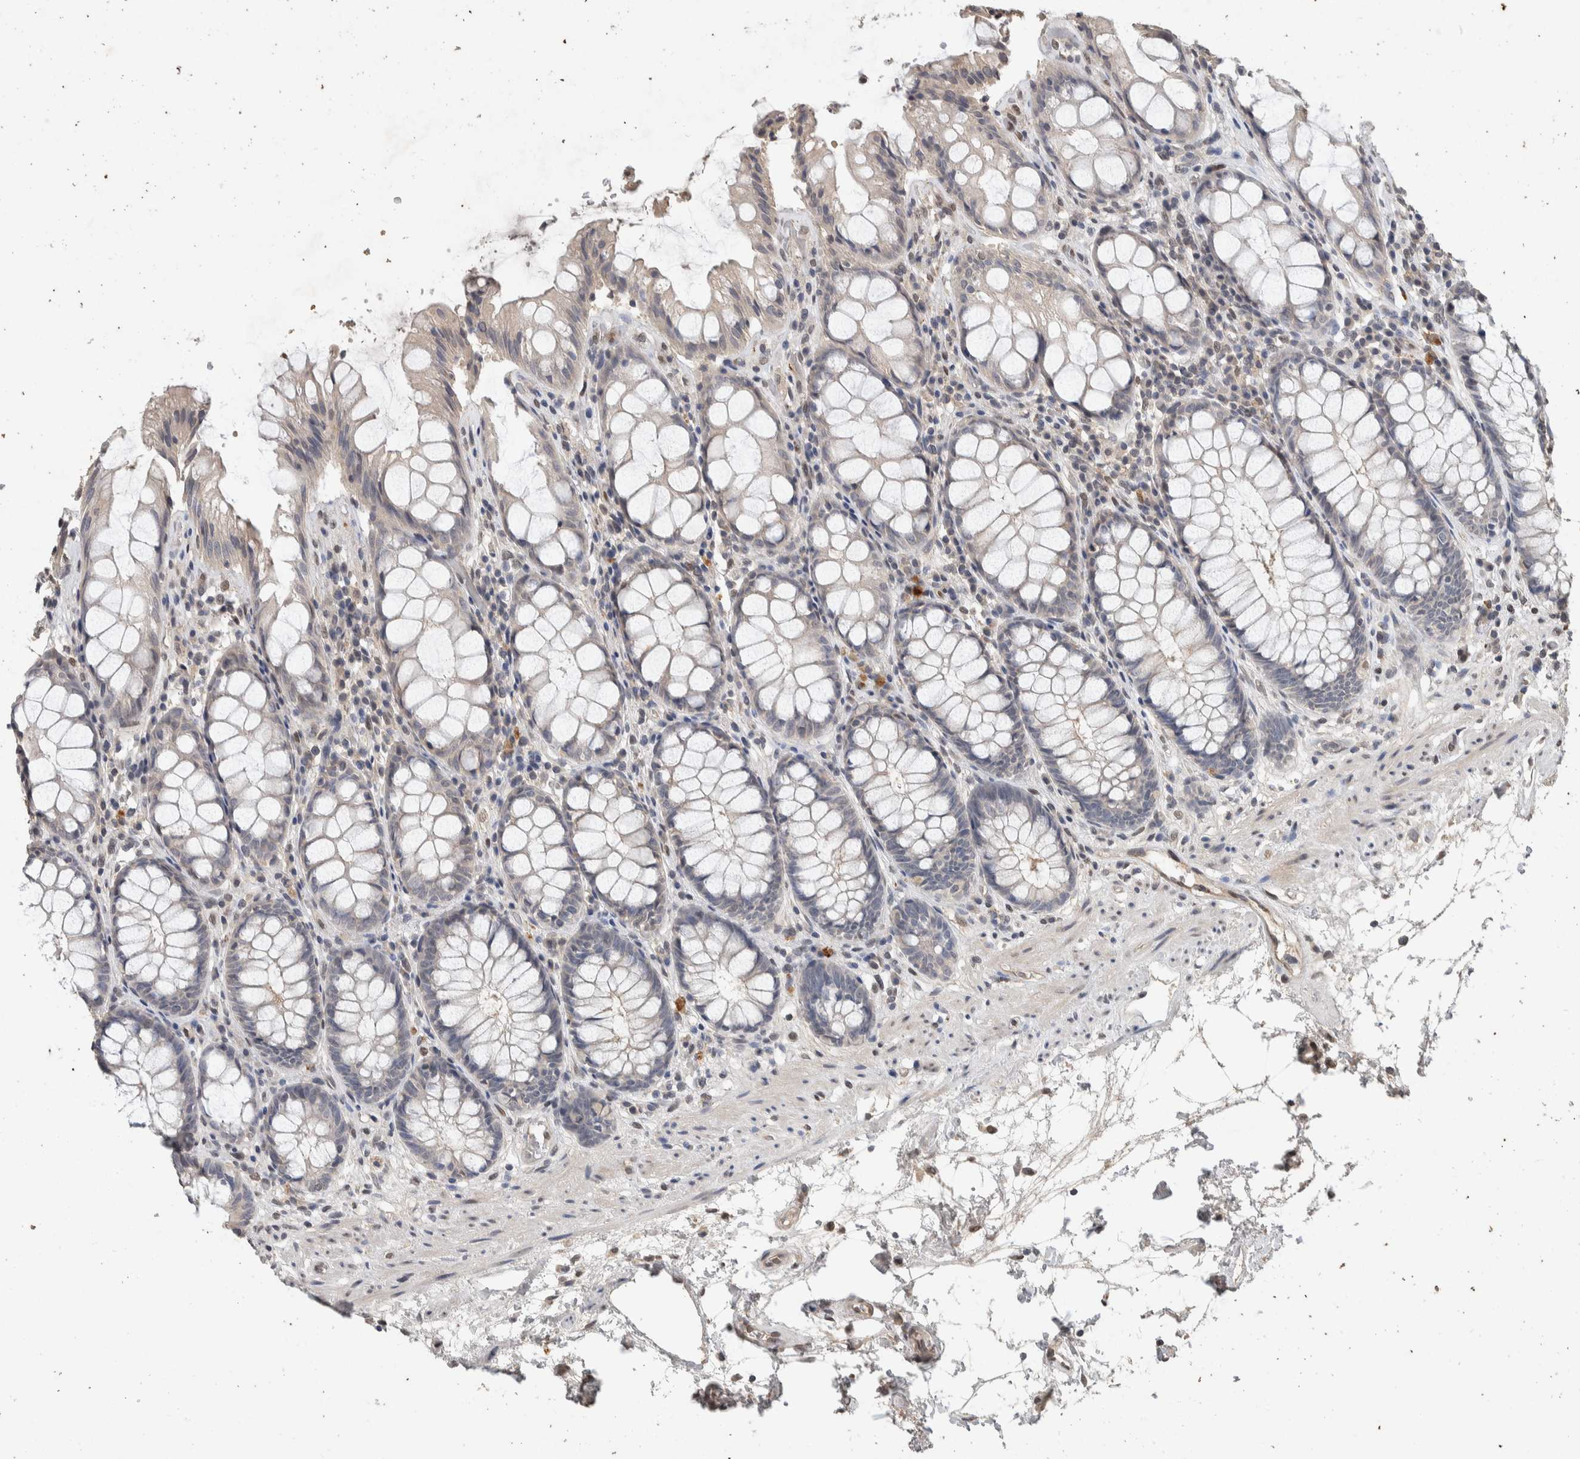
{"staining": {"intensity": "weak", "quantity": "25%-75%", "location": "cytoplasmic/membranous"}, "tissue": "rectum", "cell_type": "Glandular cells", "image_type": "normal", "snomed": [{"axis": "morphology", "description": "Normal tissue, NOS"}, {"axis": "topography", "description": "Rectum"}], "caption": "Immunohistochemistry (IHC) staining of unremarkable rectum, which demonstrates low levels of weak cytoplasmic/membranous staining in approximately 25%-75% of glandular cells indicating weak cytoplasmic/membranous protein positivity. The staining was performed using DAB (brown) for protein detection and nuclei were counterstained in hematoxylin (blue).", "gene": "CYSRT1", "patient": {"sex": "male", "age": 64}}